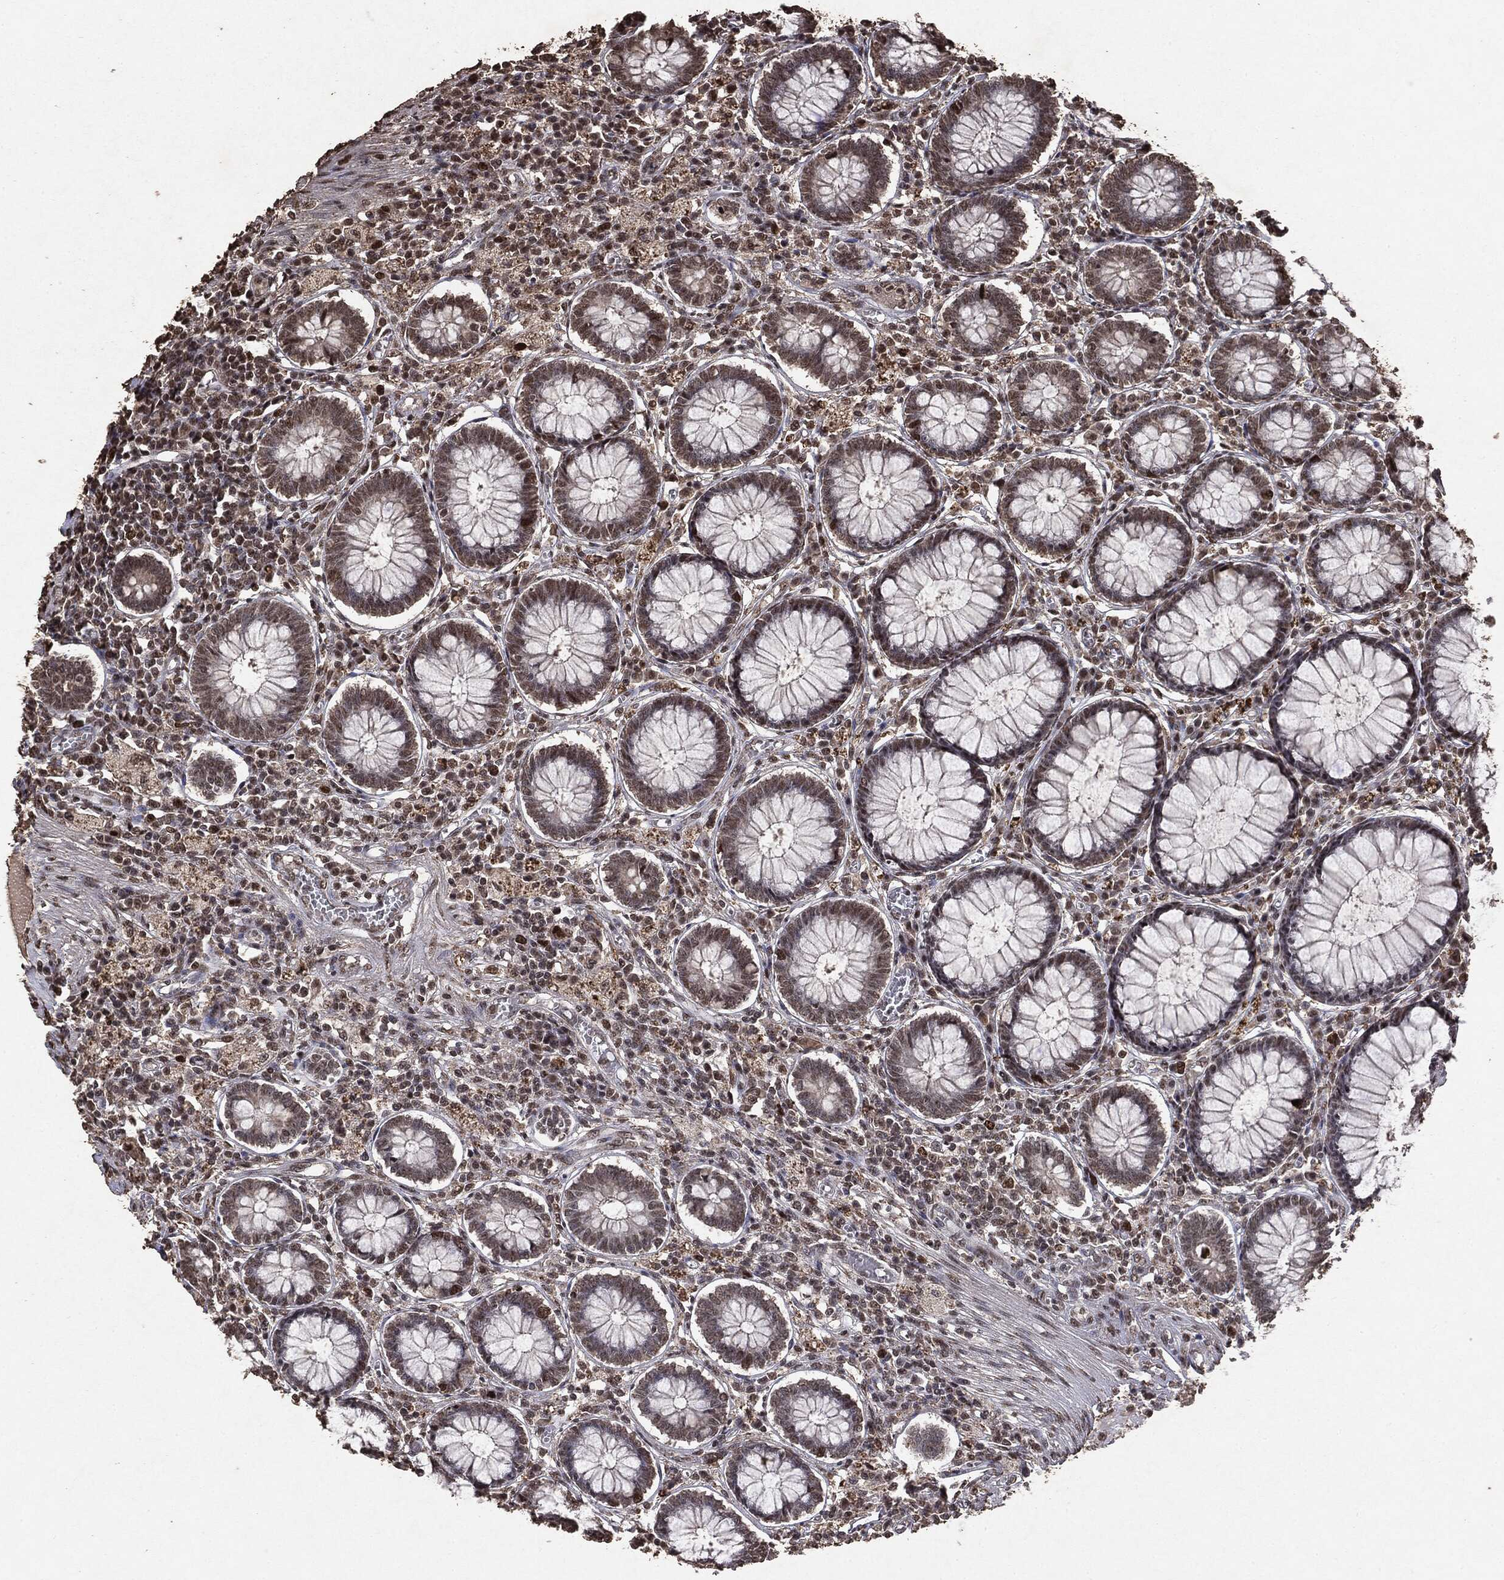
{"staining": {"intensity": "moderate", "quantity": ">75%", "location": "nuclear"}, "tissue": "colon", "cell_type": "Endothelial cells", "image_type": "normal", "snomed": [{"axis": "morphology", "description": "Normal tissue, NOS"}, {"axis": "topography", "description": "Colon"}], "caption": "Colon was stained to show a protein in brown. There is medium levels of moderate nuclear positivity in about >75% of endothelial cells. Immunohistochemistry stains the protein of interest in brown and the nuclei are stained blue.", "gene": "RAD18", "patient": {"sex": "male", "age": 65}}